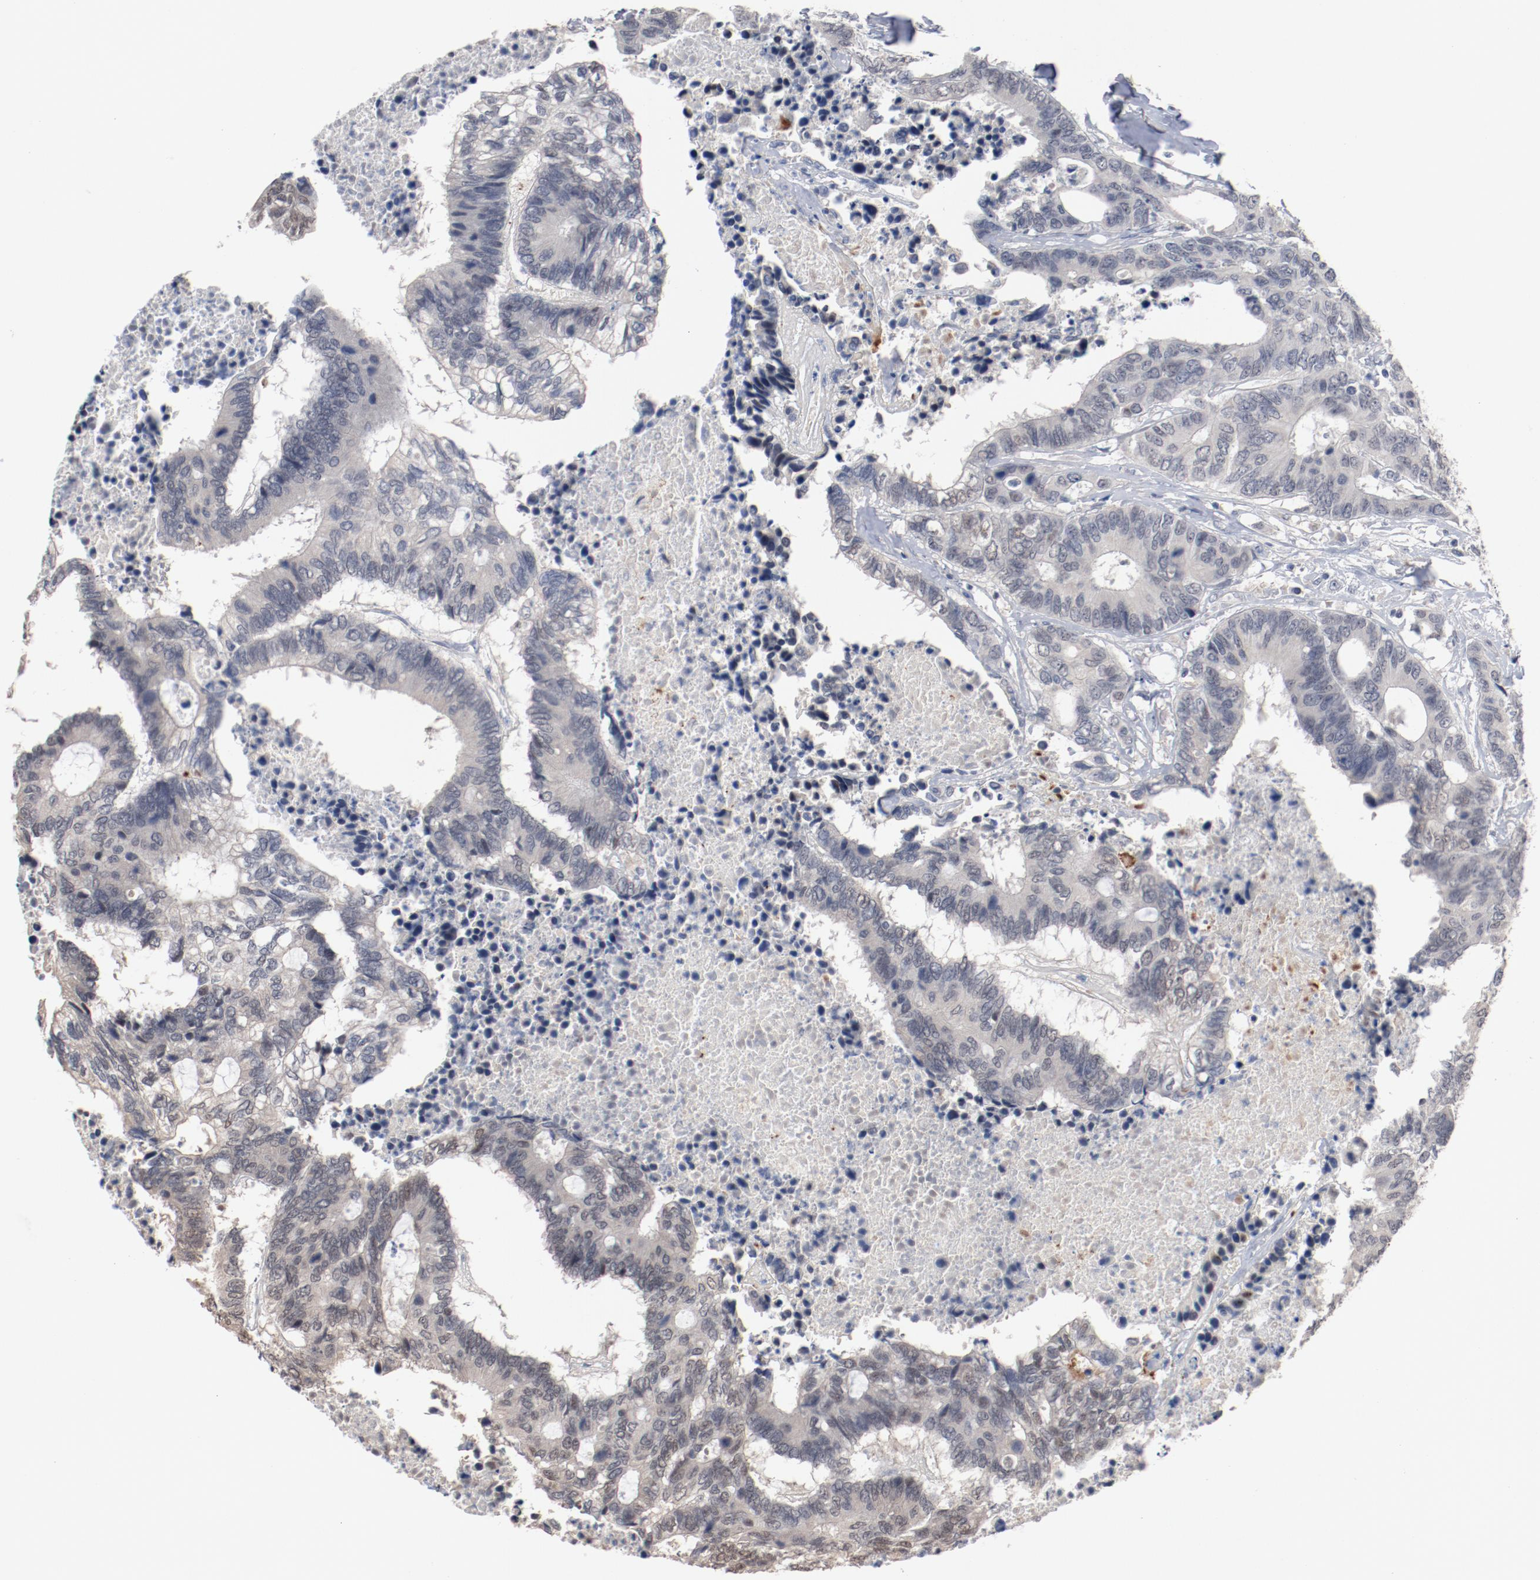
{"staining": {"intensity": "negative", "quantity": "none", "location": "none"}, "tissue": "colorectal cancer", "cell_type": "Tumor cells", "image_type": "cancer", "snomed": [{"axis": "morphology", "description": "Adenocarcinoma, NOS"}, {"axis": "topography", "description": "Rectum"}], "caption": "IHC micrograph of colorectal adenocarcinoma stained for a protein (brown), which exhibits no staining in tumor cells.", "gene": "ERICH1", "patient": {"sex": "male", "age": 55}}